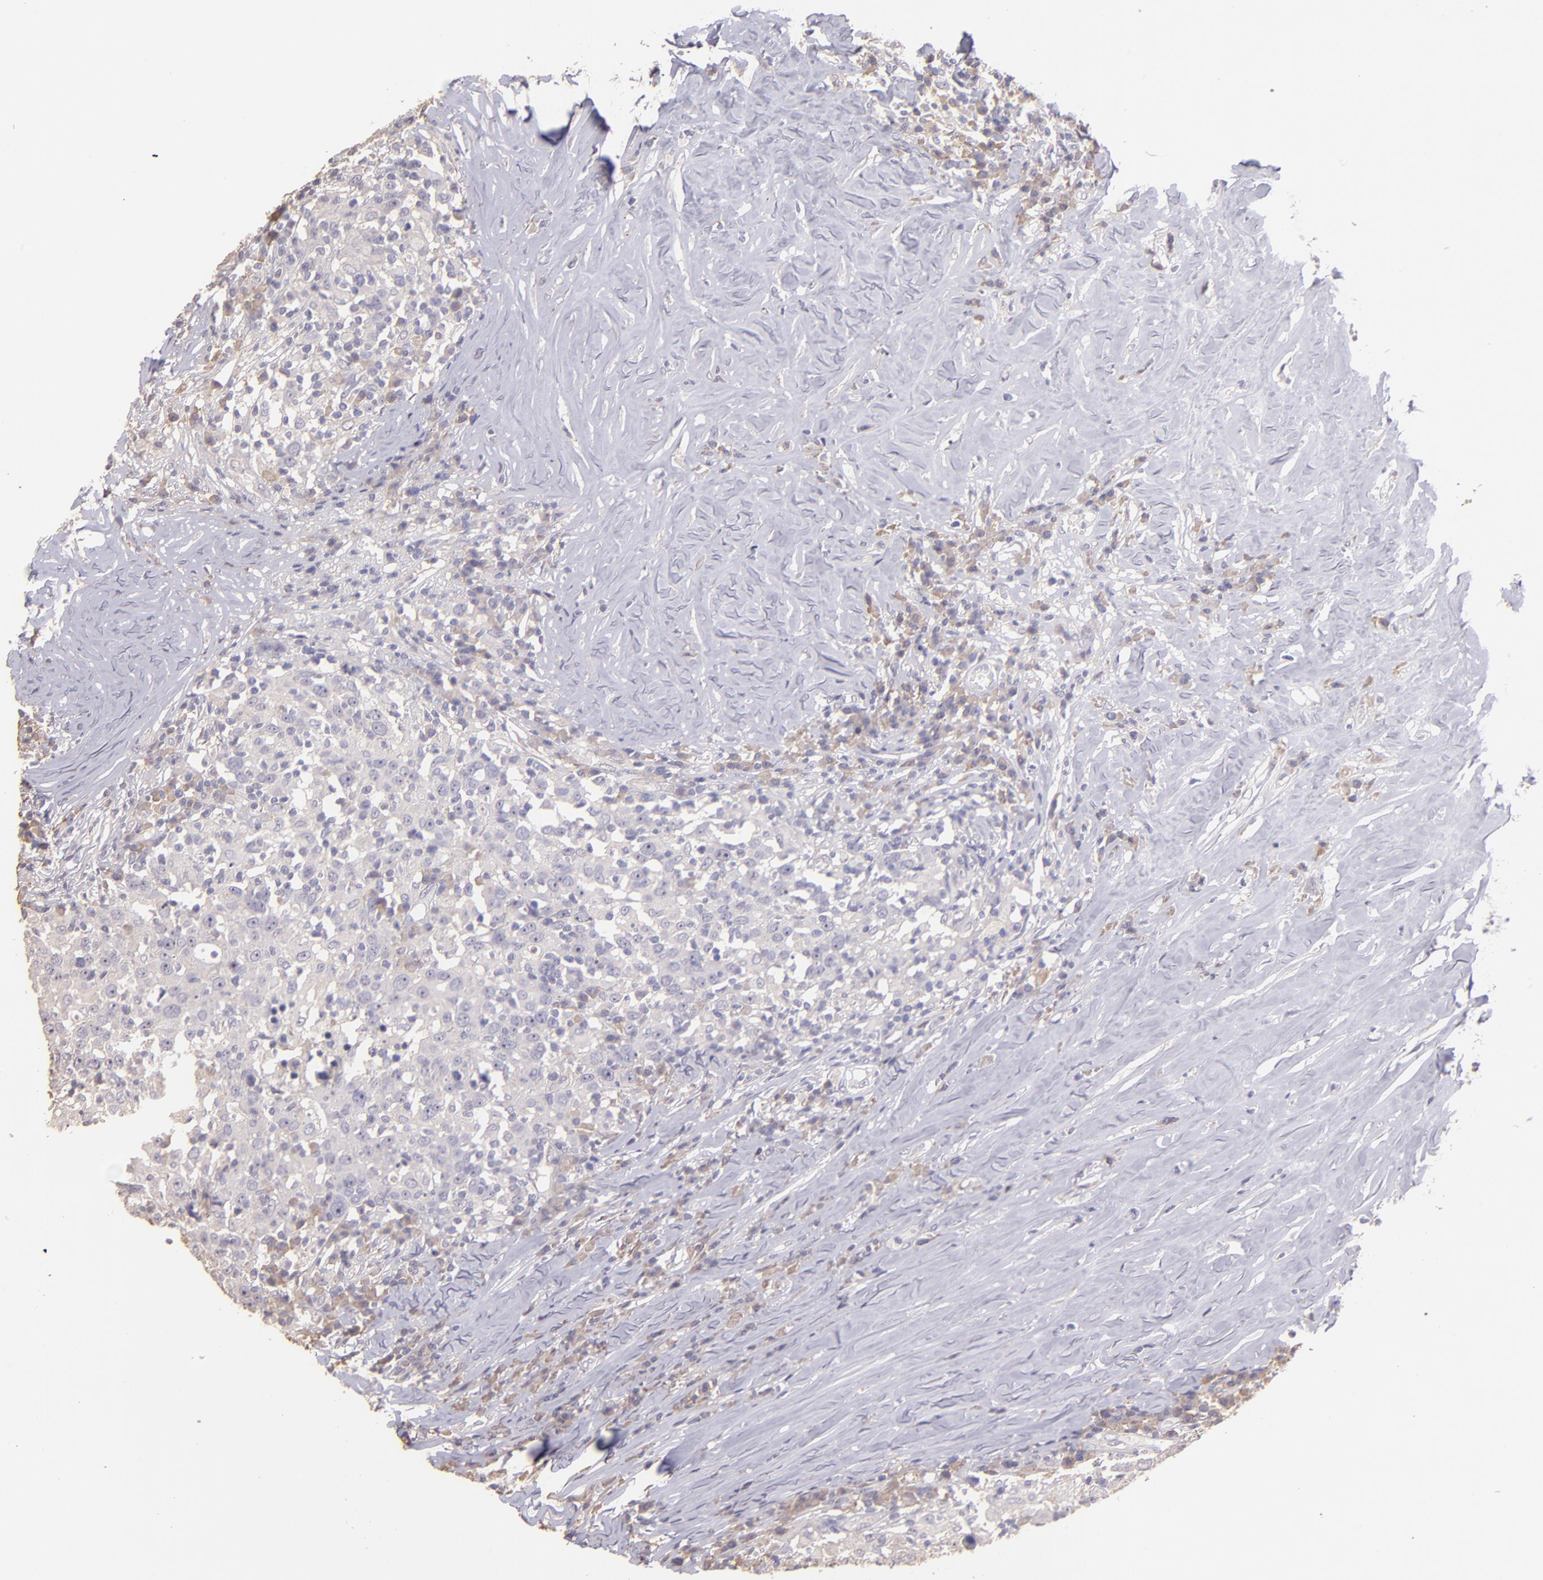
{"staining": {"intensity": "negative", "quantity": "none", "location": "none"}, "tissue": "head and neck cancer", "cell_type": "Tumor cells", "image_type": "cancer", "snomed": [{"axis": "morphology", "description": "Adenocarcinoma, NOS"}, {"axis": "topography", "description": "Salivary gland"}, {"axis": "topography", "description": "Head-Neck"}], "caption": "This photomicrograph is of head and neck cancer stained with immunohistochemistry to label a protein in brown with the nuclei are counter-stained blue. There is no expression in tumor cells.", "gene": "PAPPA", "patient": {"sex": "female", "age": 65}}